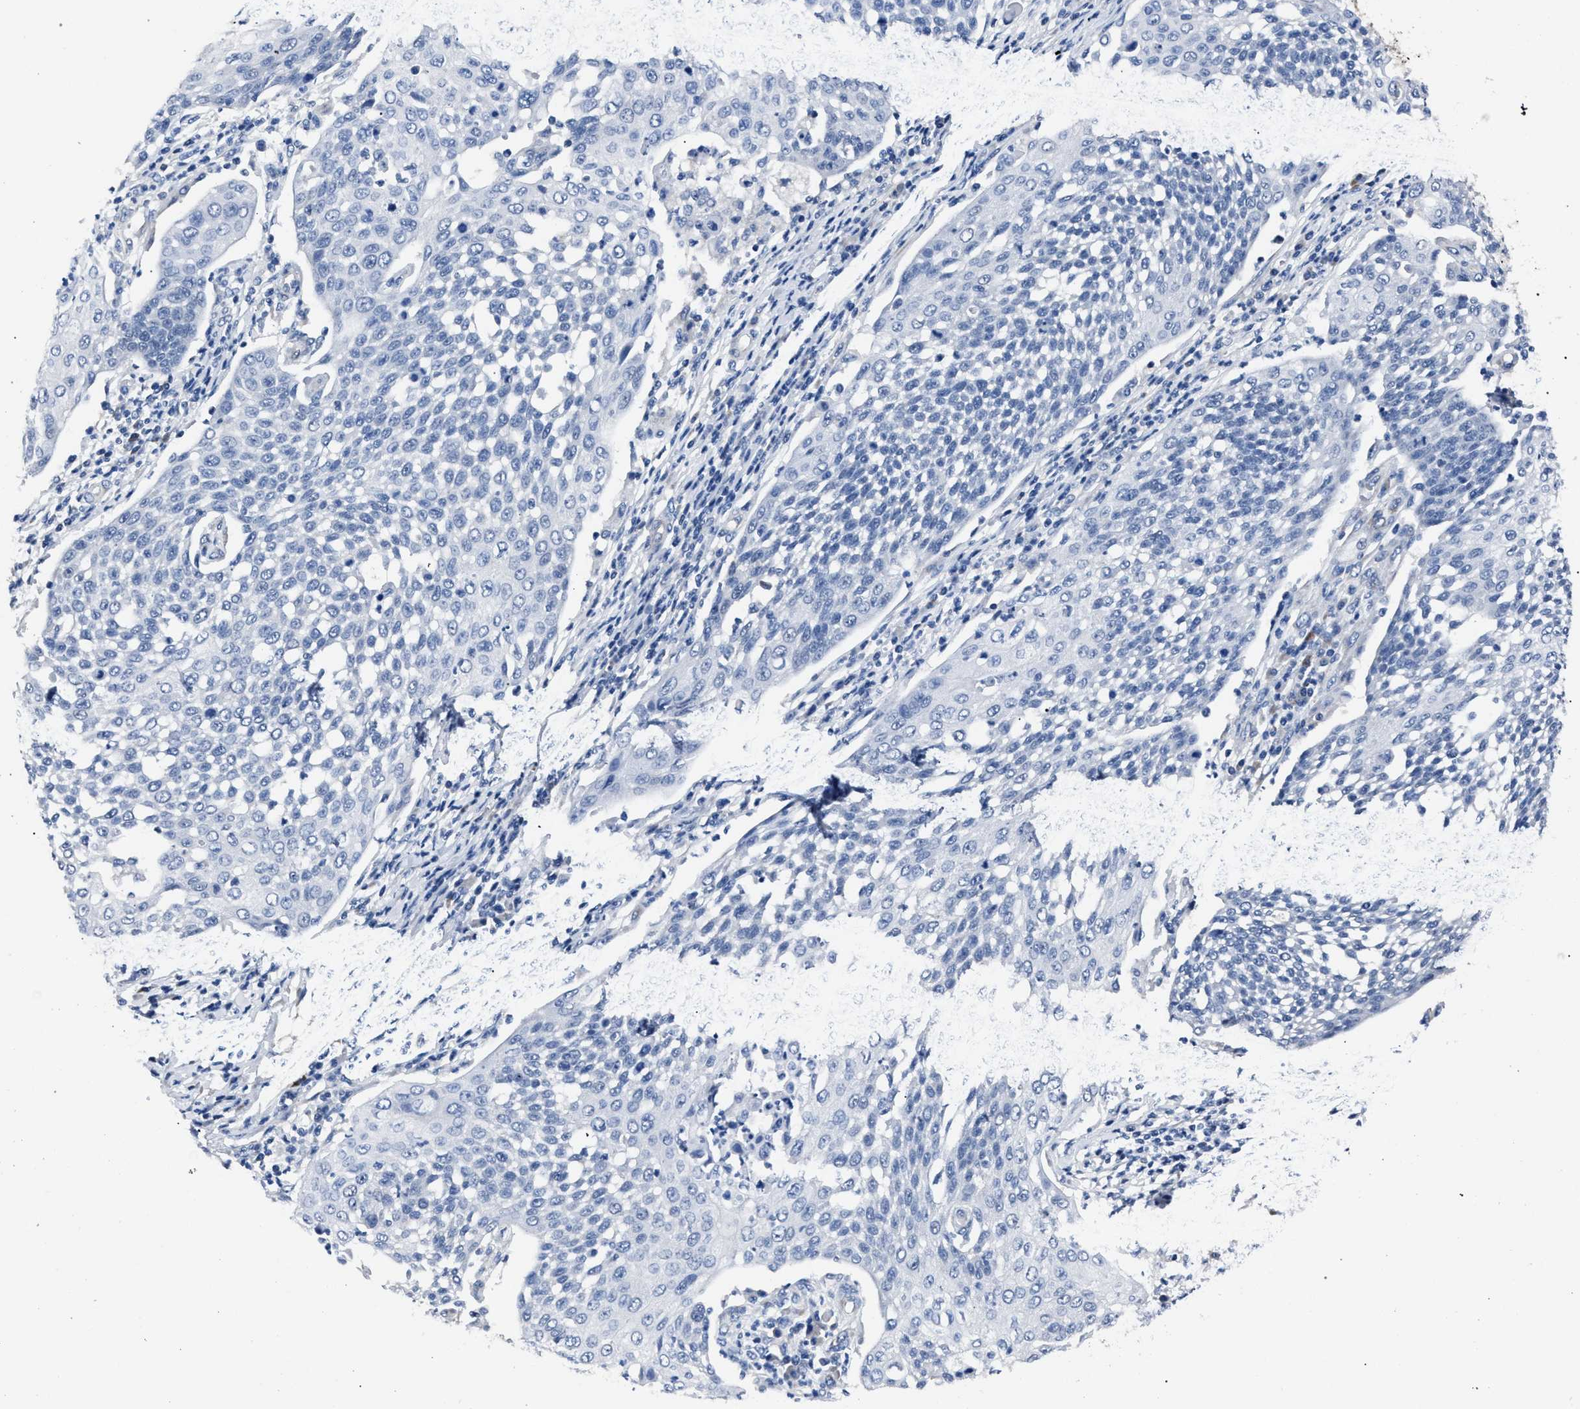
{"staining": {"intensity": "negative", "quantity": "none", "location": "none"}, "tissue": "cervical cancer", "cell_type": "Tumor cells", "image_type": "cancer", "snomed": [{"axis": "morphology", "description": "Squamous cell carcinoma, NOS"}, {"axis": "topography", "description": "Cervix"}], "caption": "An IHC photomicrograph of cervical cancer (squamous cell carcinoma) is shown. There is no staining in tumor cells of cervical cancer (squamous cell carcinoma).", "gene": "CRYZ", "patient": {"sex": "female", "age": 34}}